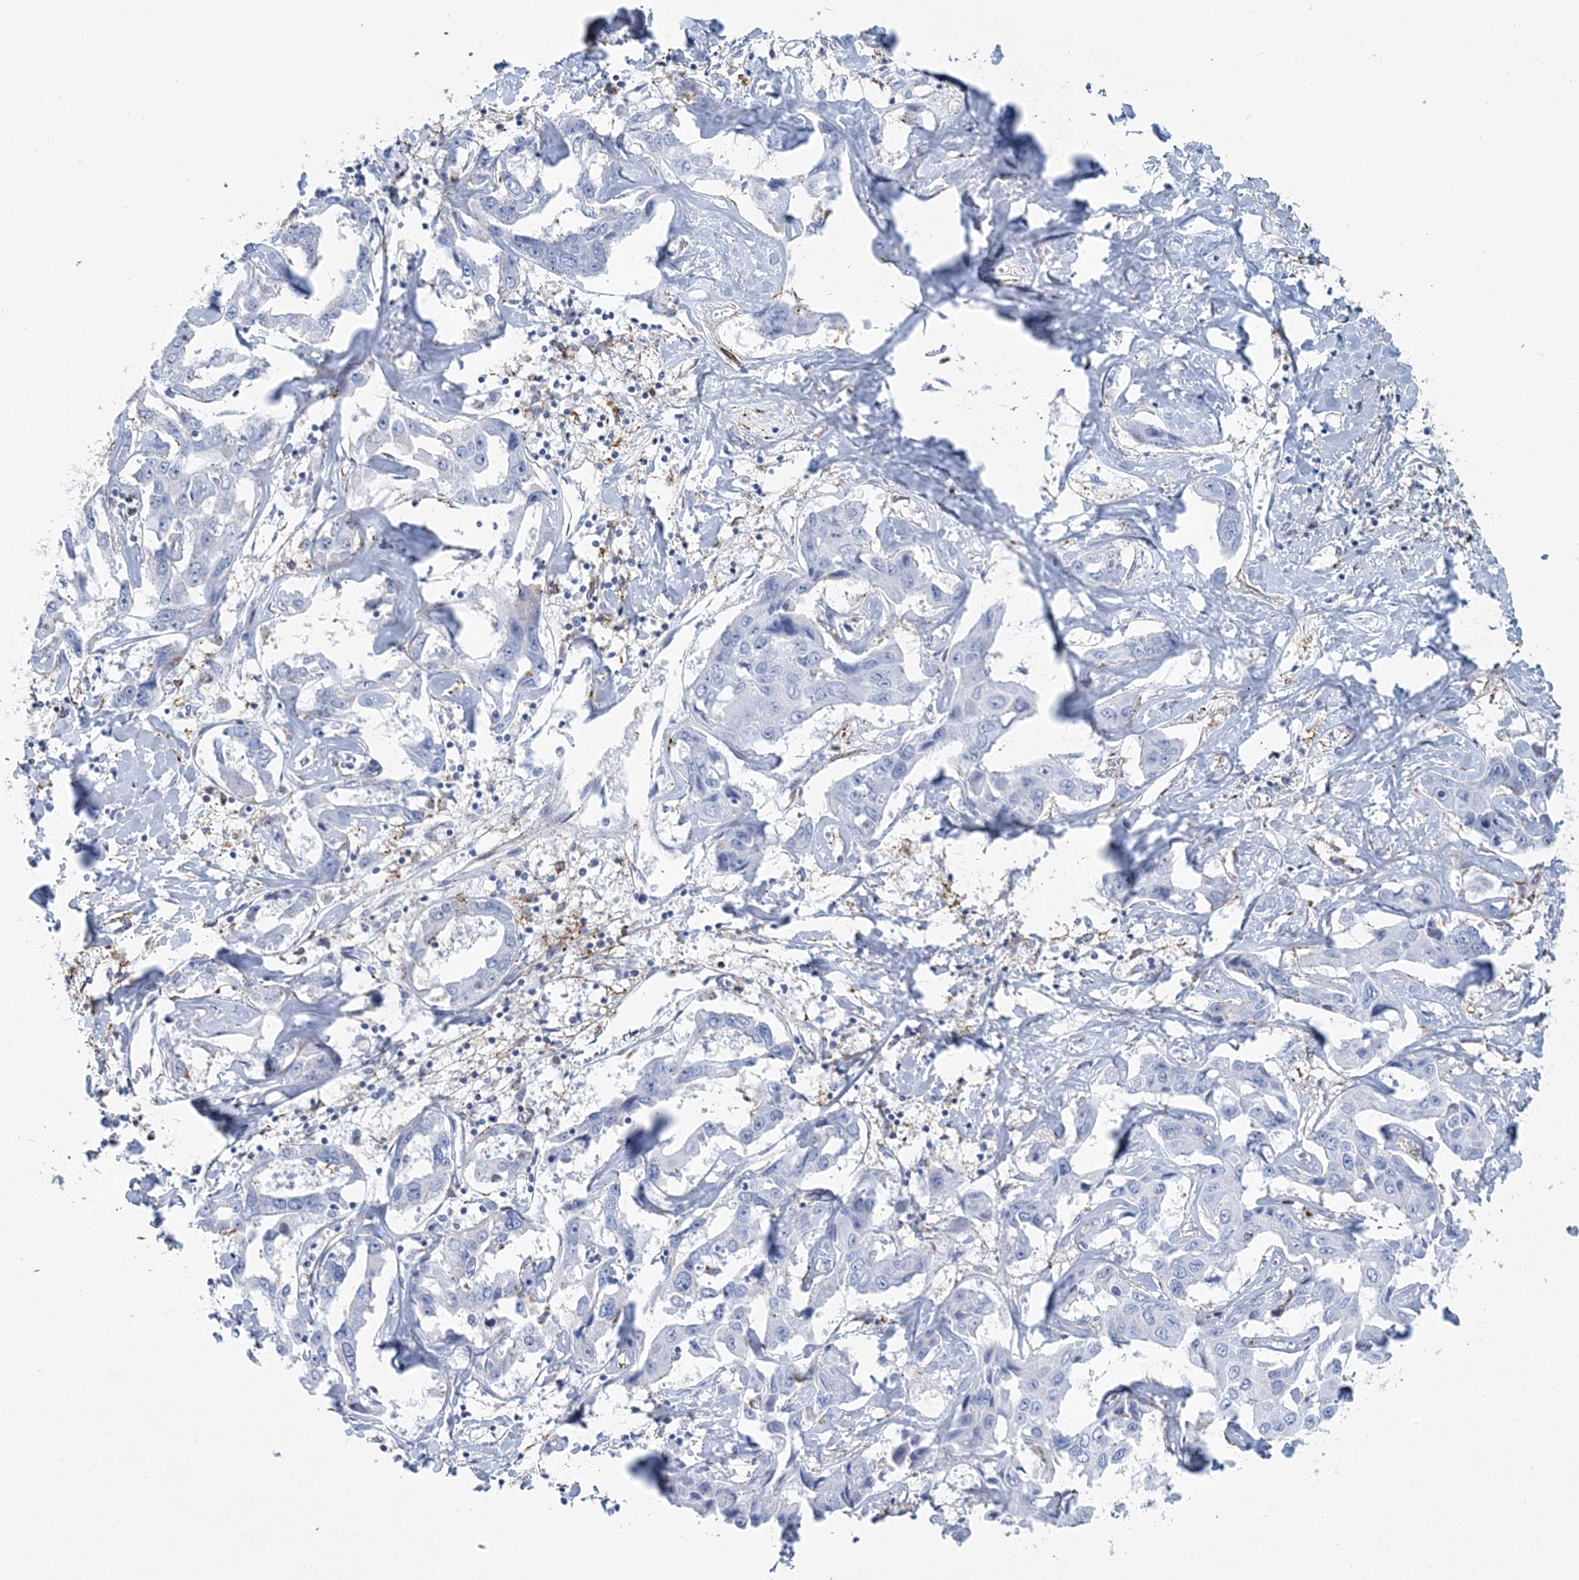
{"staining": {"intensity": "negative", "quantity": "none", "location": "none"}, "tissue": "liver cancer", "cell_type": "Tumor cells", "image_type": "cancer", "snomed": [{"axis": "morphology", "description": "Cholangiocarcinoma"}, {"axis": "topography", "description": "Liver"}], "caption": "Tumor cells are negative for protein expression in human cholangiocarcinoma (liver). The staining was performed using DAB (3,3'-diaminobenzidine) to visualize the protein expression in brown, while the nuclei were stained in blue with hematoxylin (Magnification: 20x).", "gene": "NKX6-1", "patient": {"sex": "male", "age": 59}}